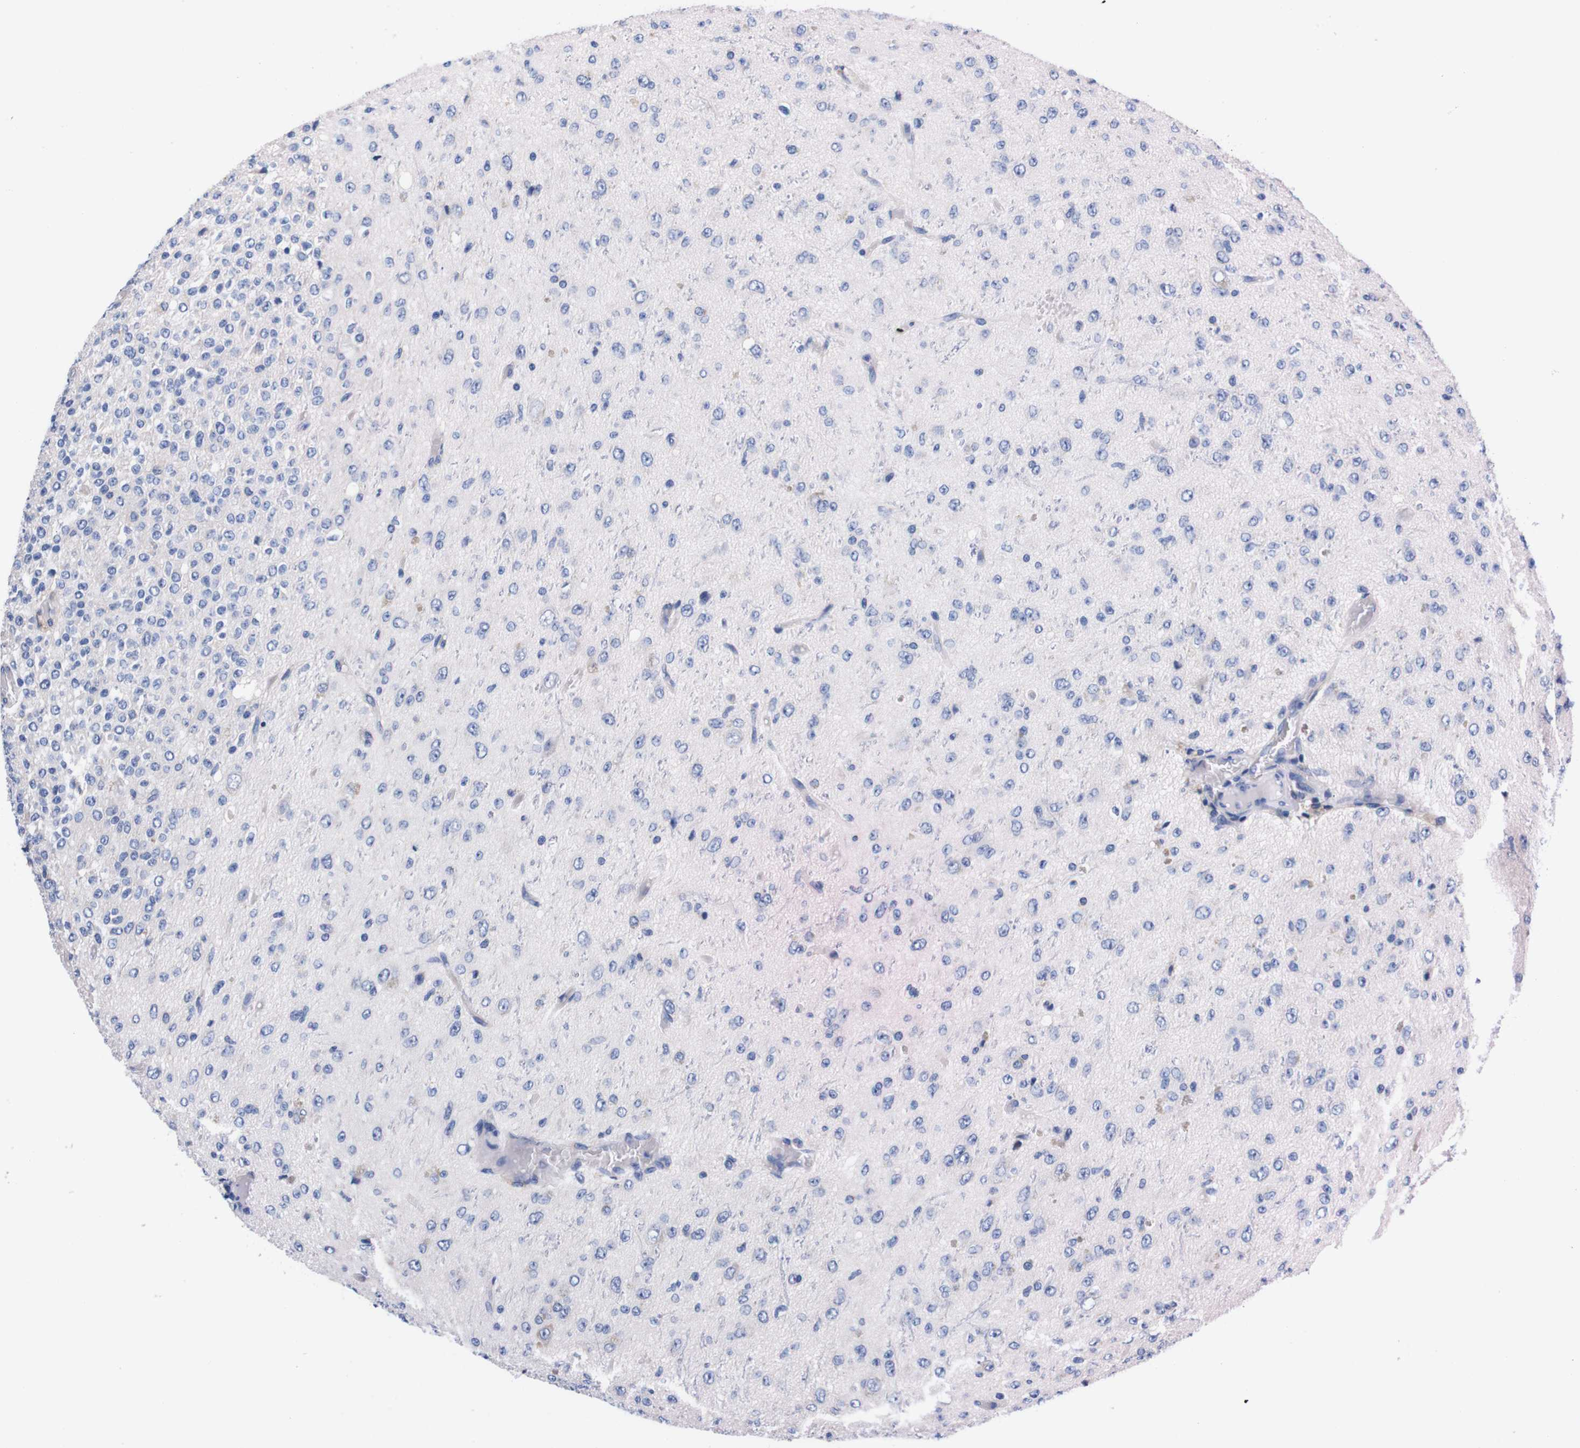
{"staining": {"intensity": "negative", "quantity": "none", "location": "none"}, "tissue": "glioma", "cell_type": "Tumor cells", "image_type": "cancer", "snomed": [{"axis": "morphology", "description": "Glioma, malignant, High grade"}, {"axis": "topography", "description": "pancreas cauda"}], "caption": "Immunohistochemistry (IHC) micrograph of high-grade glioma (malignant) stained for a protein (brown), which reveals no positivity in tumor cells.", "gene": "NEBL", "patient": {"sex": "male", "age": 60}}